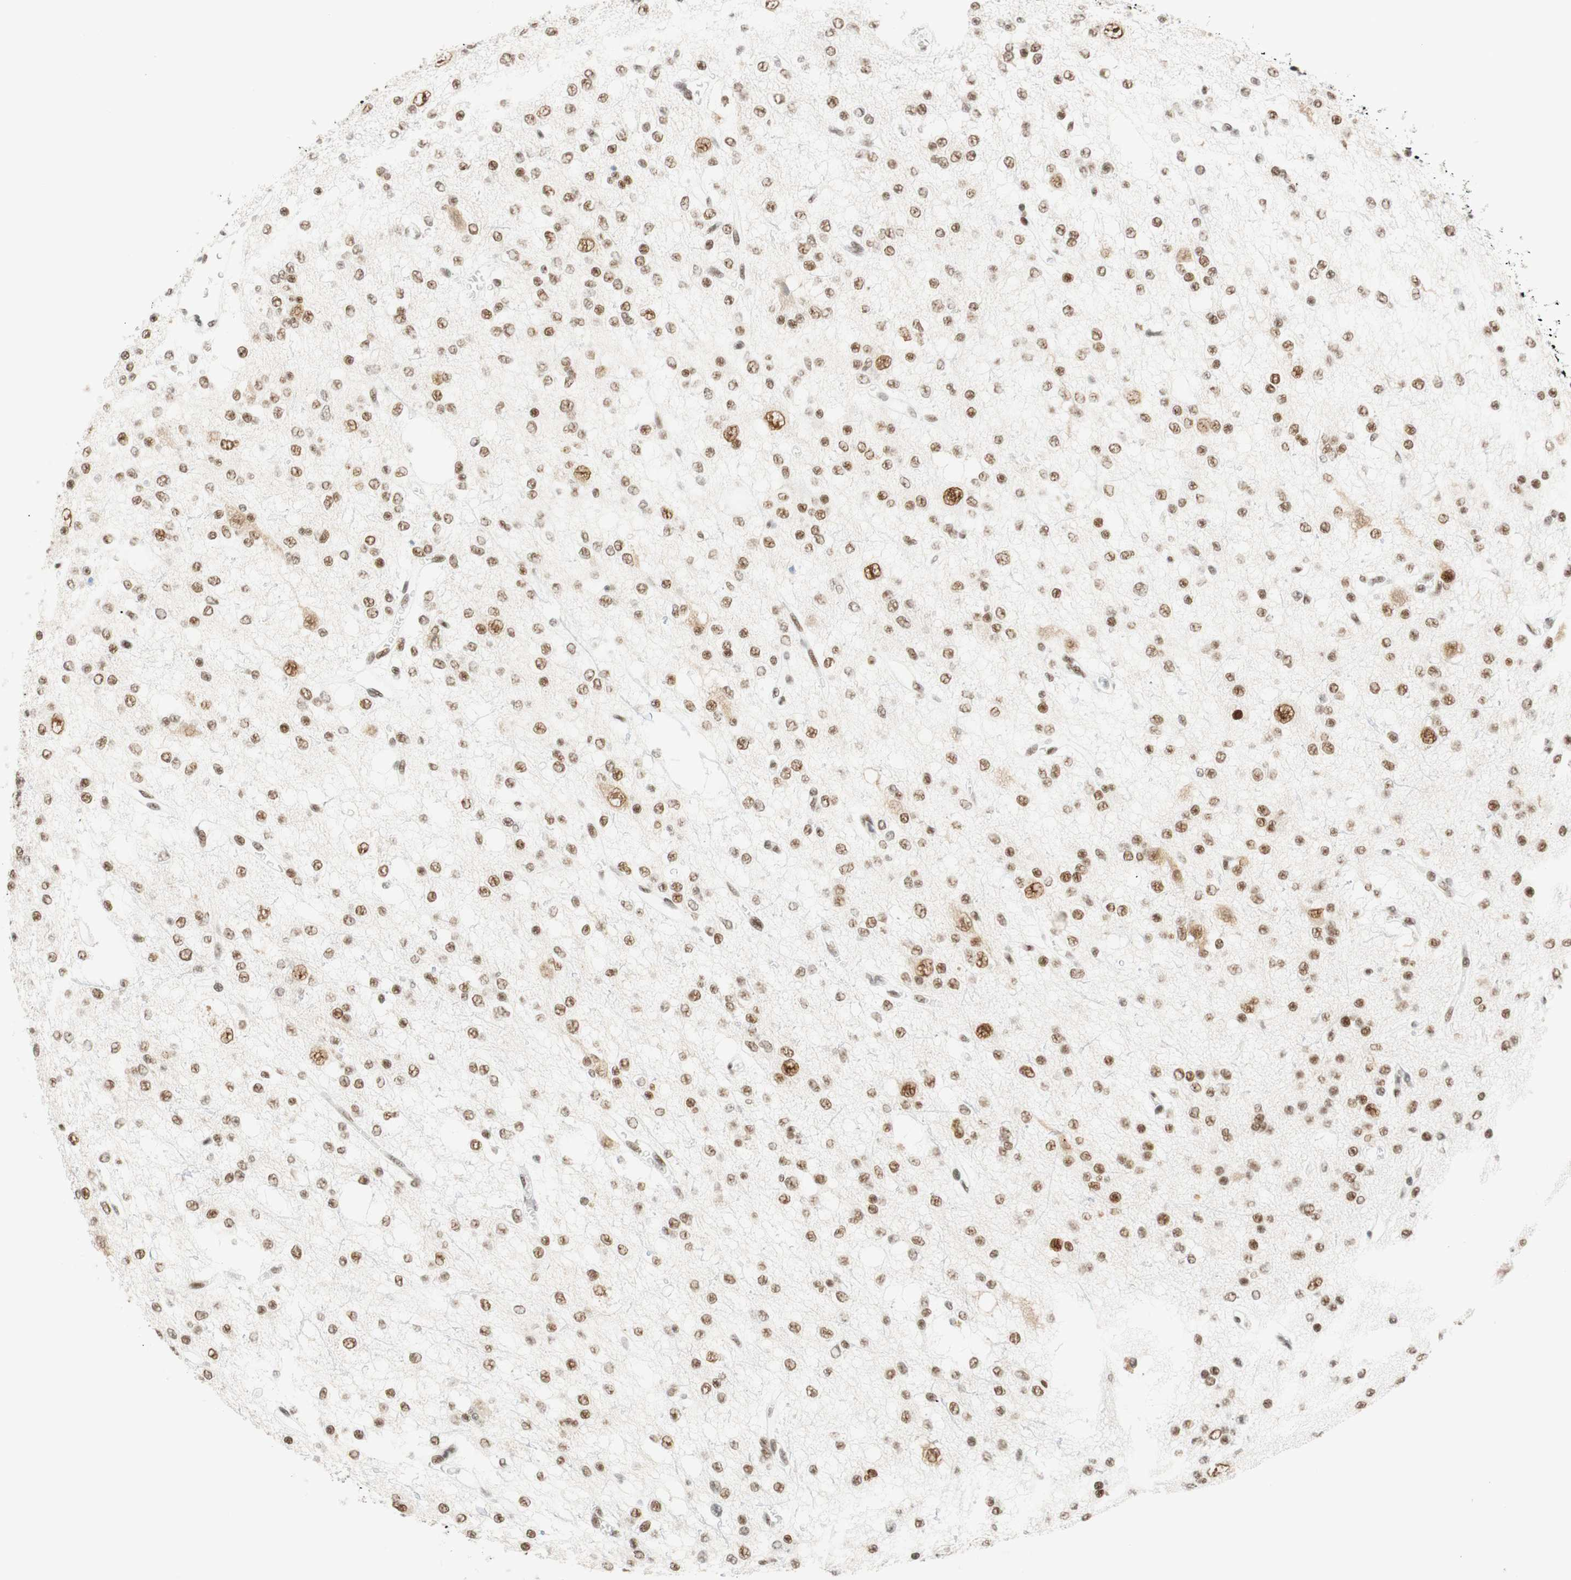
{"staining": {"intensity": "moderate", "quantity": "25%-75%", "location": "nuclear"}, "tissue": "glioma", "cell_type": "Tumor cells", "image_type": "cancer", "snomed": [{"axis": "morphology", "description": "Glioma, malignant, Low grade"}, {"axis": "topography", "description": "Brain"}], "caption": "Glioma stained with a brown dye shows moderate nuclear positive staining in about 25%-75% of tumor cells.", "gene": "RNF20", "patient": {"sex": "male", "age": 38}}